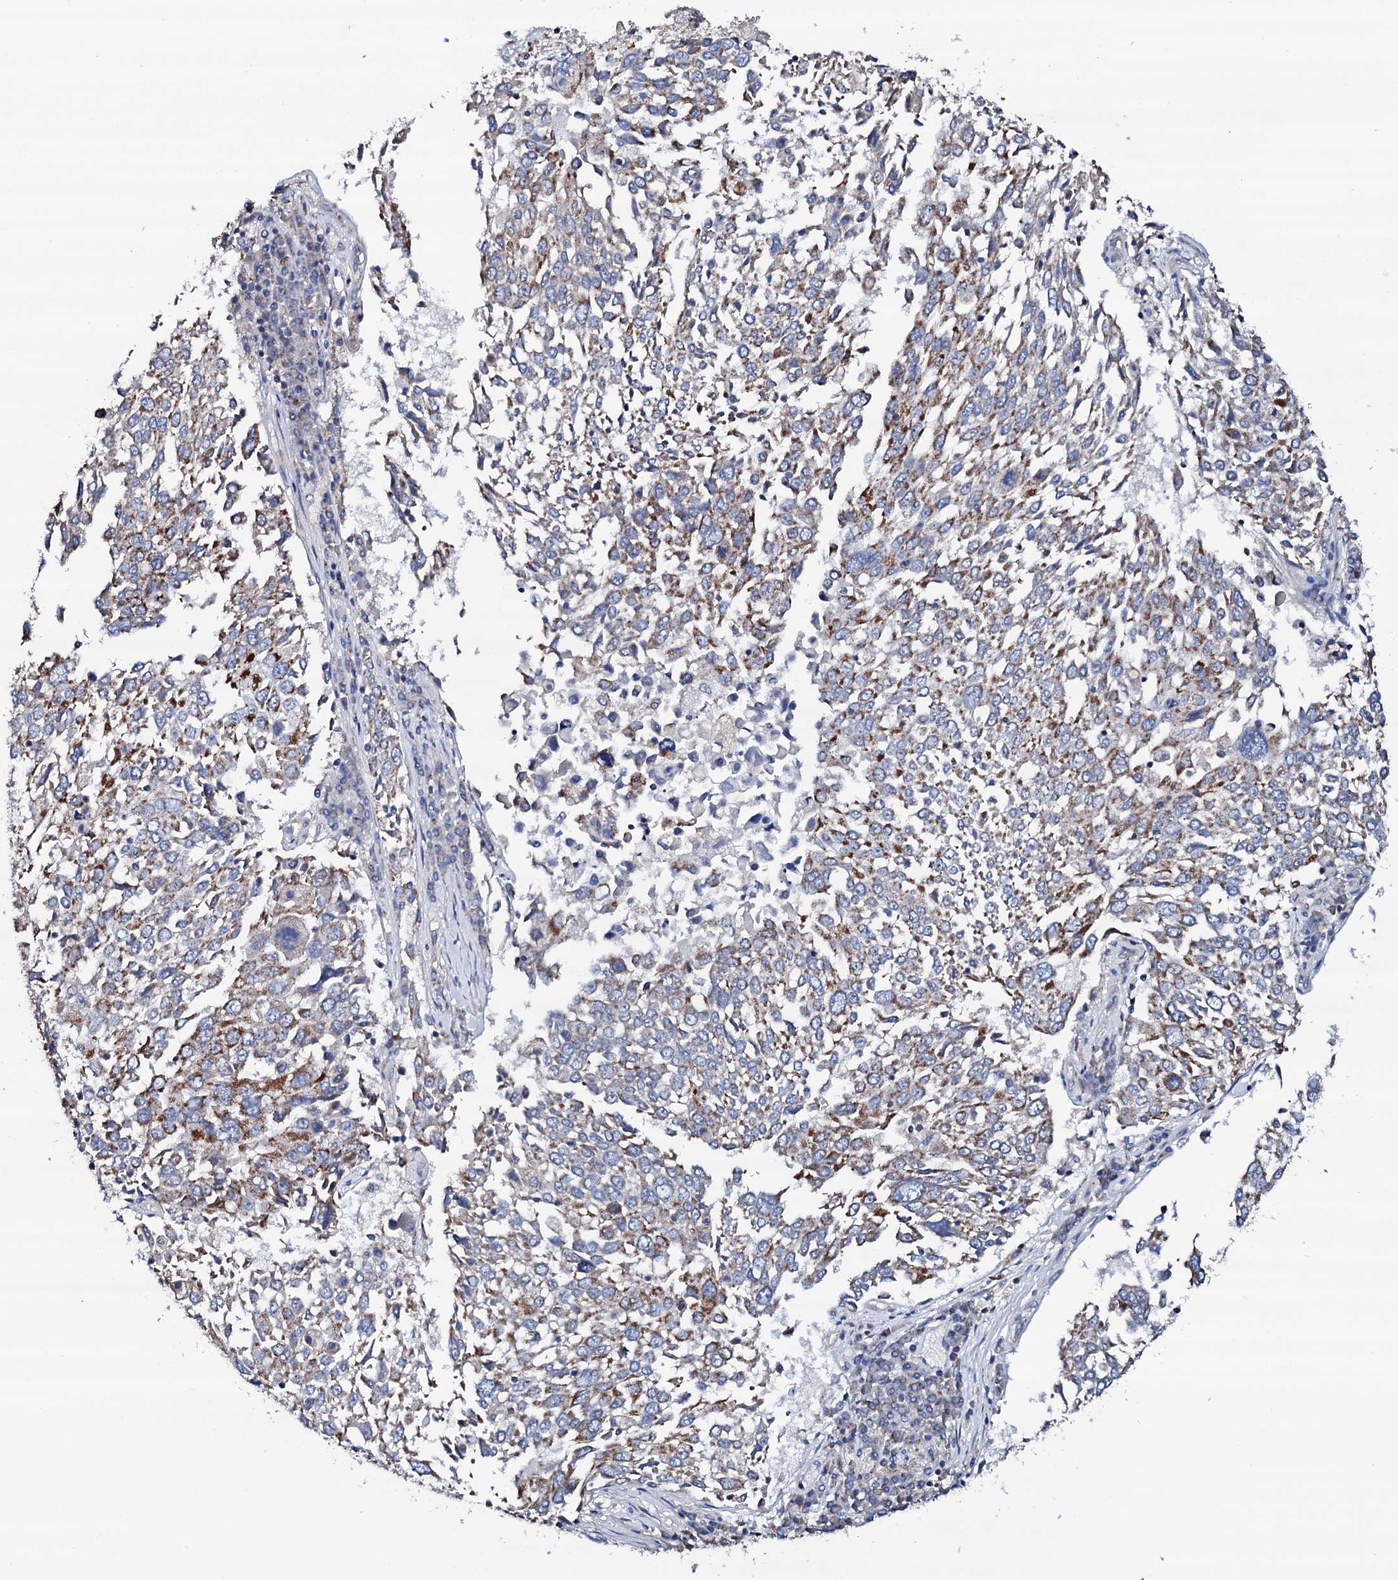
{"staining": {"intensity": "moderate", "quantity": "25%-75%", "location": "cytoplasmic/membranous"}, "tissue": "lung cancer", "cell_type": "Tumor cells", "image_type": "cancer", "snomed": [{"axis": "morphology", "description": "Squamous cell carcinoma, NOS"}, {"axis": "topography", "description": "Lung"}], "caption": "Immunohistochemical staining of lung cancer (squamous cell carcinoma) demonstrates medium levels of moderate cytoplasmic/membranous positivity in approximately 25%-75% of tumor cells. Using DAB (brown) and hematoxylin (blue) stains, captured at high magnification using brightfield microscopy.", "gene": "TCAF2", "patient": {"sex": "male", "age": 65}}